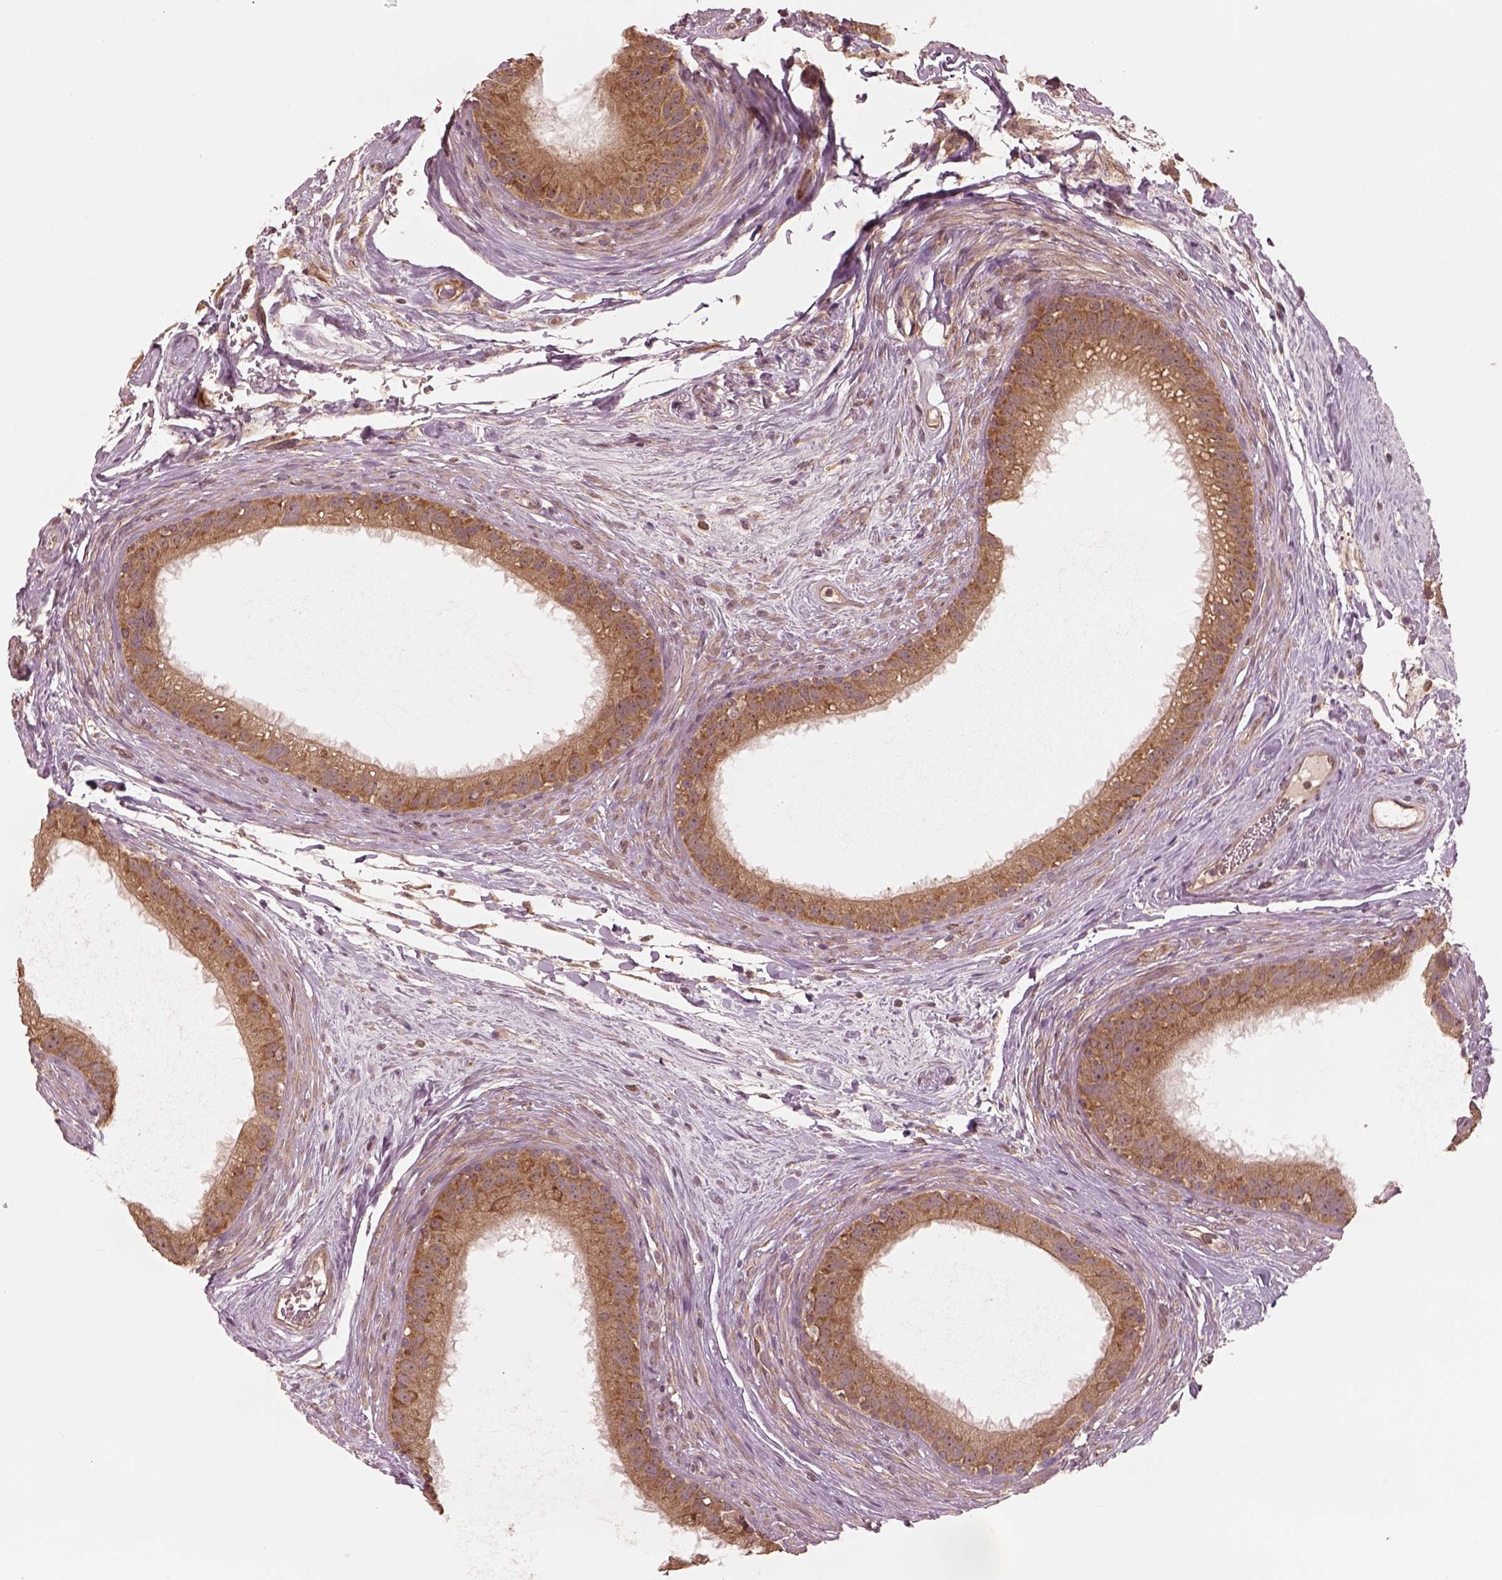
{"staining": {"intensity": "moderate", "quantity": ">75%", "location": "cytoplasmic/membranous"}, "tissue": "epididymis", "cell_type": "Glandular cells", "image_type": "normal", "snomed": [{"axis": "morphology", "description": "Normal tissue, NOS"}, {"axis": "topography", "description": "Epididymis"}], "caption": "Protein expression analysis of normal human epididymis reveals moderate cytoplasmic/membranous staining in about >75% of glandular cells. (Brightfield microscopy of DAB IHC at high magnification).", "gene": "RPS5", "patient": {"sex": "male", "age": 59}}